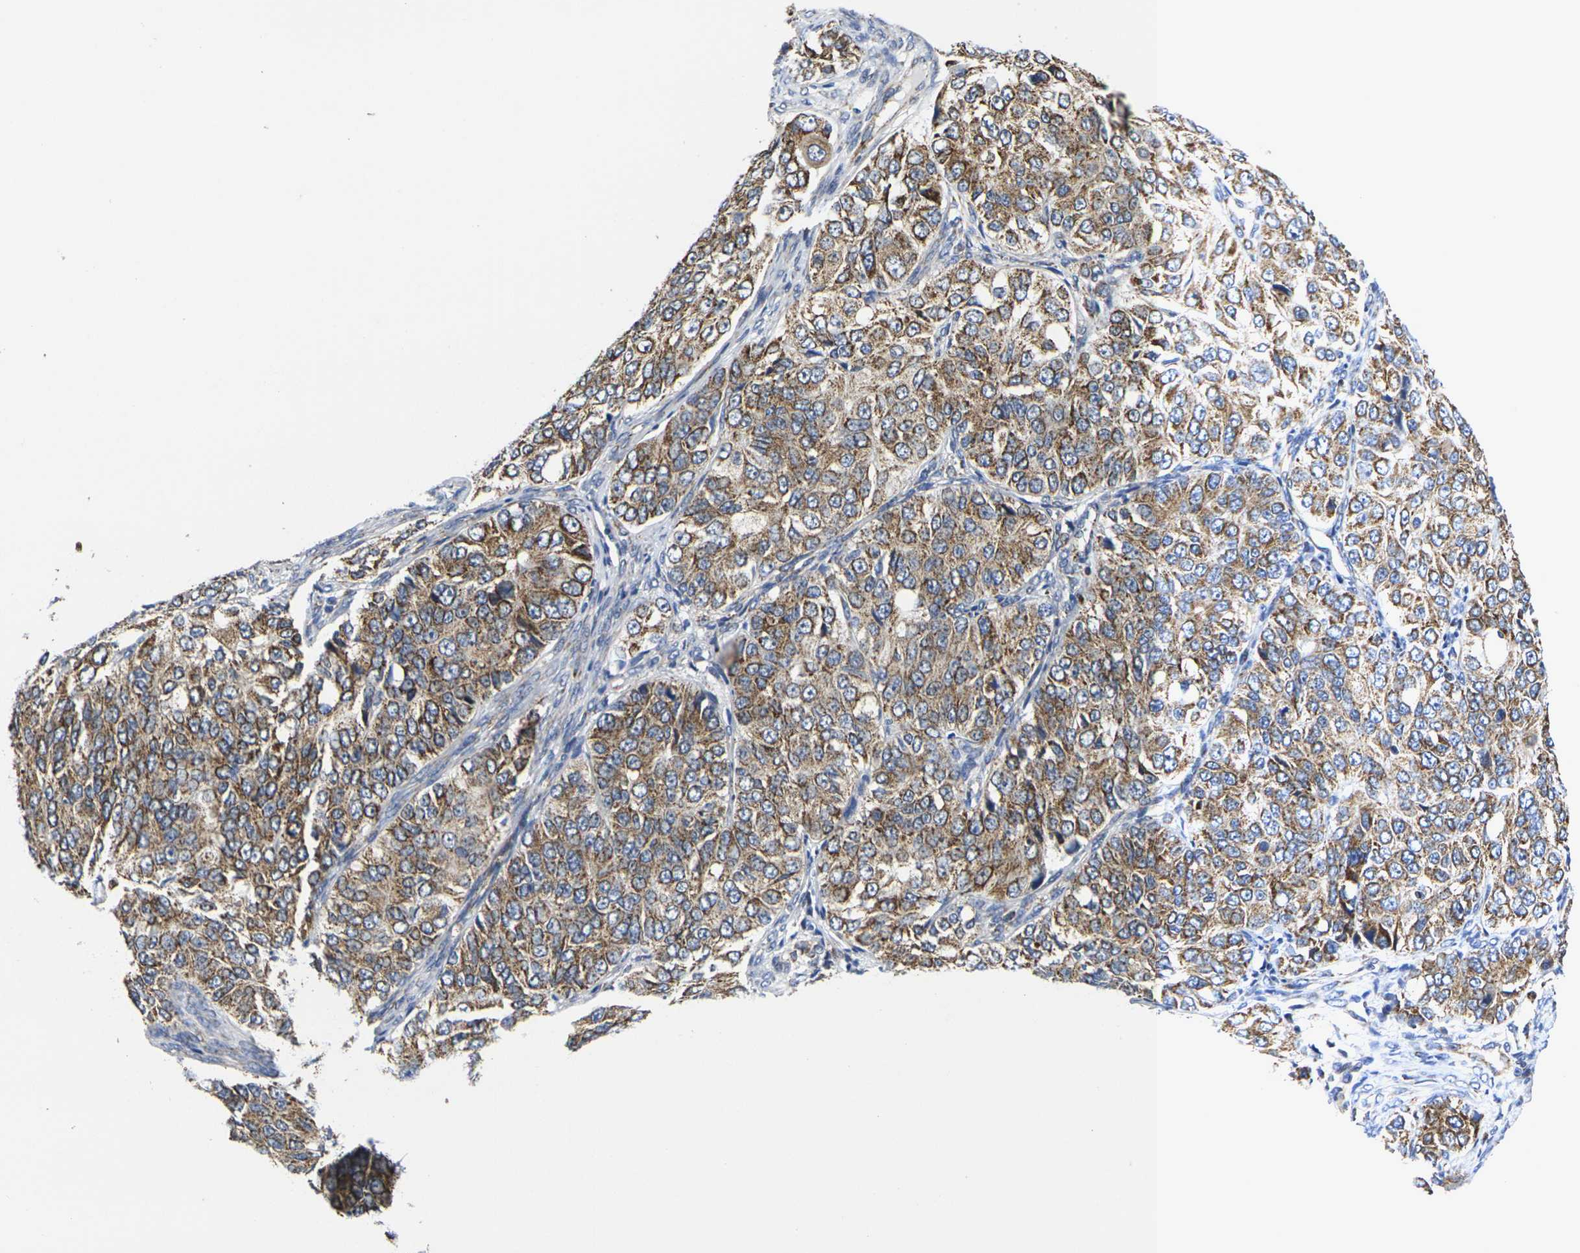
{"staining": {"intensity": "moderate", "quantity": ">75%", "location": "cytoplasmic/membranous"}, "tissue": "ovarian cancer", "cell_type": "Tumor cells", "image_type": "cancer", "snomed": [{"axis": "morphology", "description": "Carcinoma, endometroid"}, {"axis": "topography", "description": "Ovary"}], "caption": "The micrograph displays immunohistochemical staining of endometroid carcinoma (ovarian). There is moderate cytoplasmic/membranous staining is present in about >75% of tumor cells. The protein of interest is stained brown, and the nuclei are stained in blue (DAB IHC with brightfield microscopy, high magnification).", "gene": "P2RY11", "patient": {"sex": "female", "age": 51}}